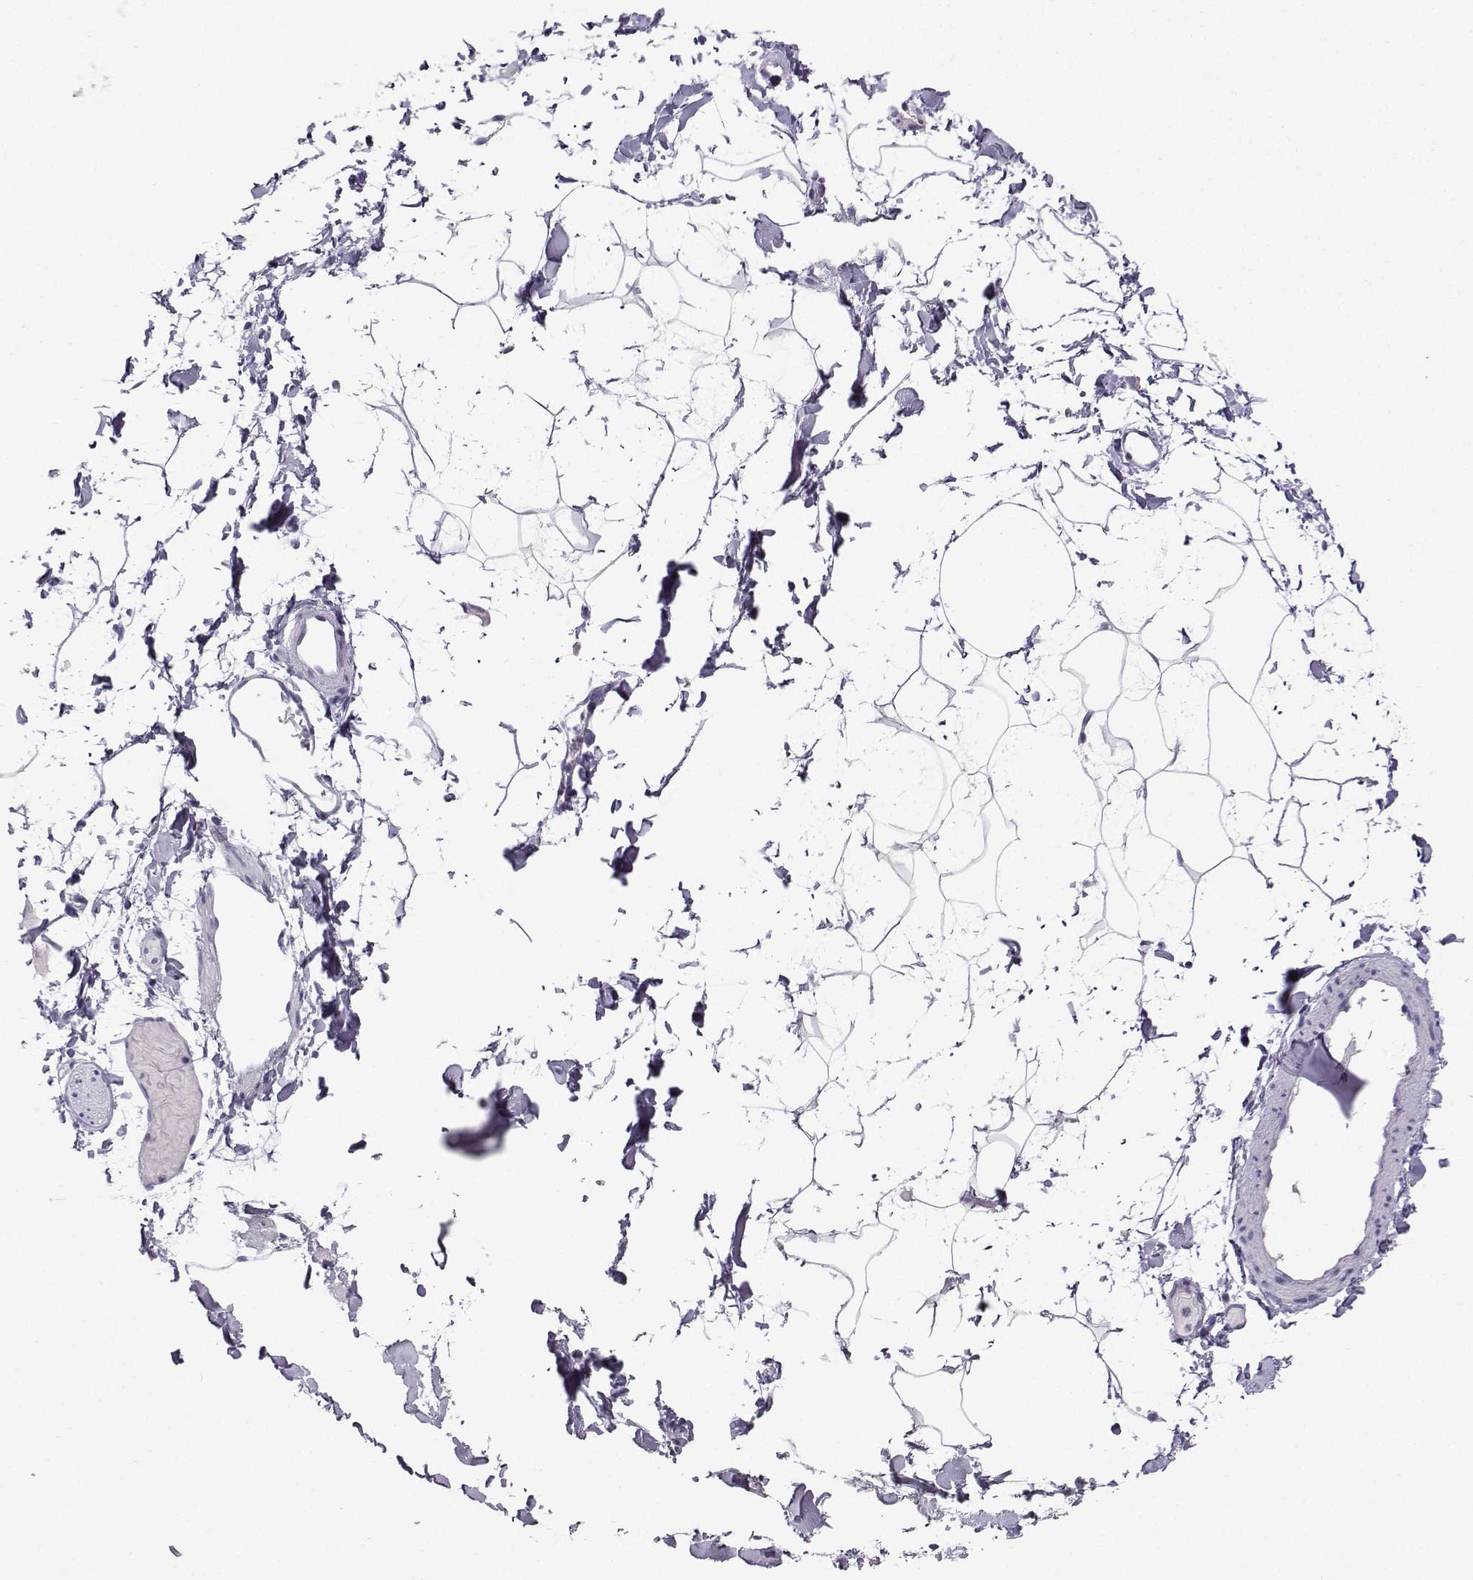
{"staining": {"intensity": "negative", "quantity": "none", "location": "none"}, "tissue": "adipose tissue", "cell_type": "Adipocytes", "image_type": "normal", "snomed": [{"axis": "morphology", "description": "Normal tissue, NOS"}, {"axis": "topography", "description": "Gallbladder"}, {"axis": "topography", "description": "Peripheral nerve tissue"}], "caption": "Immunohistochemistry of unremarkable adipose tissue displays no expression in adipocytes.", "gene": "ZBTB8B", "patient": {"sex": "female", "age": 45}}